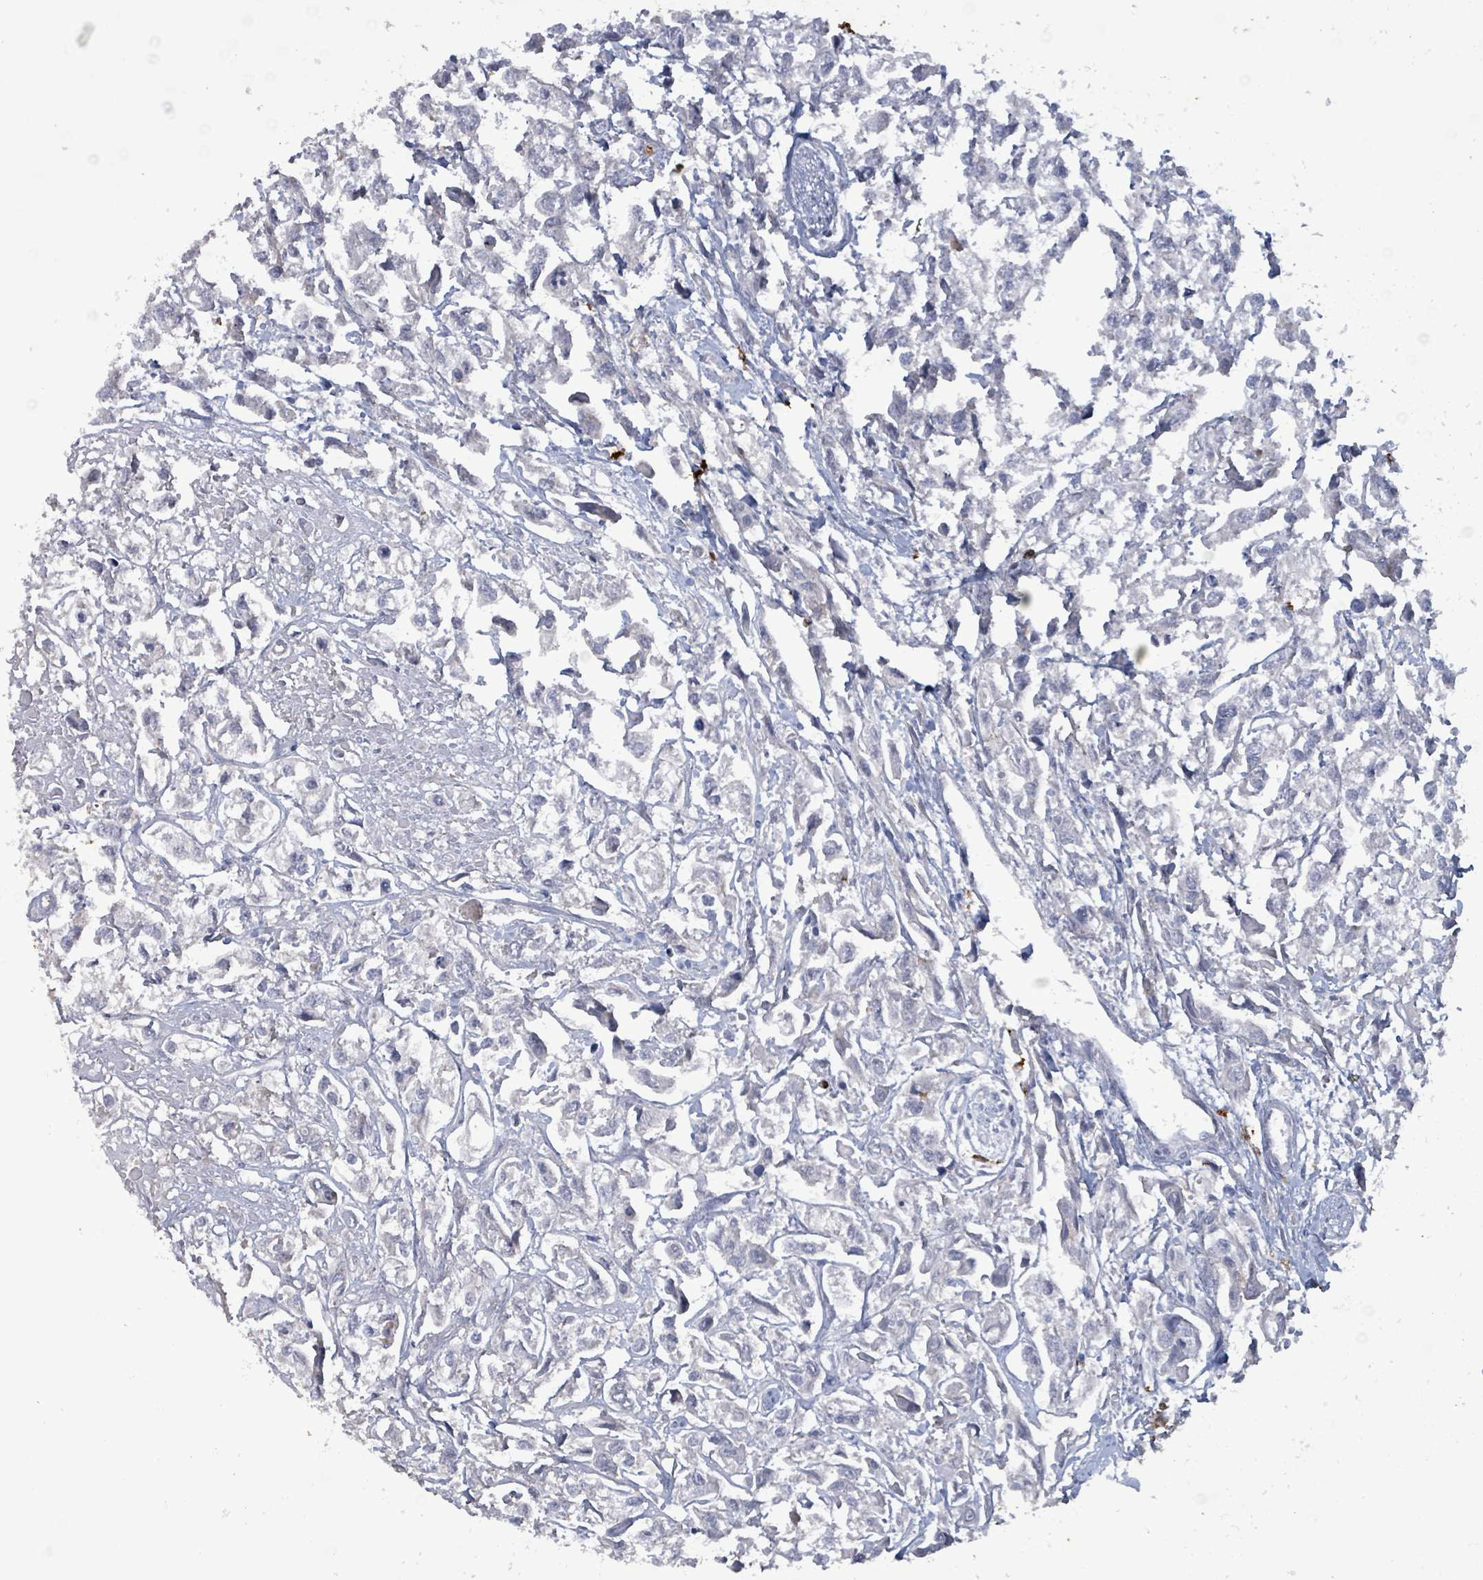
{"staining": {"intensity": "negative", "quantity": "none", "location": "none"}, "tissue": "urothelial cancer", "cell_type": "Tumor cells", "image_type": "cancer", "snomed": [{"axis": "morphology", "description": "Urothelial carcinoma, High grade"}, {"axis": "topography", "description": "Urinary bladder"}], "caption": "Tumor cells show no significant protein positivity in urothelial carcinoma (high-grade).", "gene": "FAM210A", "patient": {"sex": "male", "age": 67}}